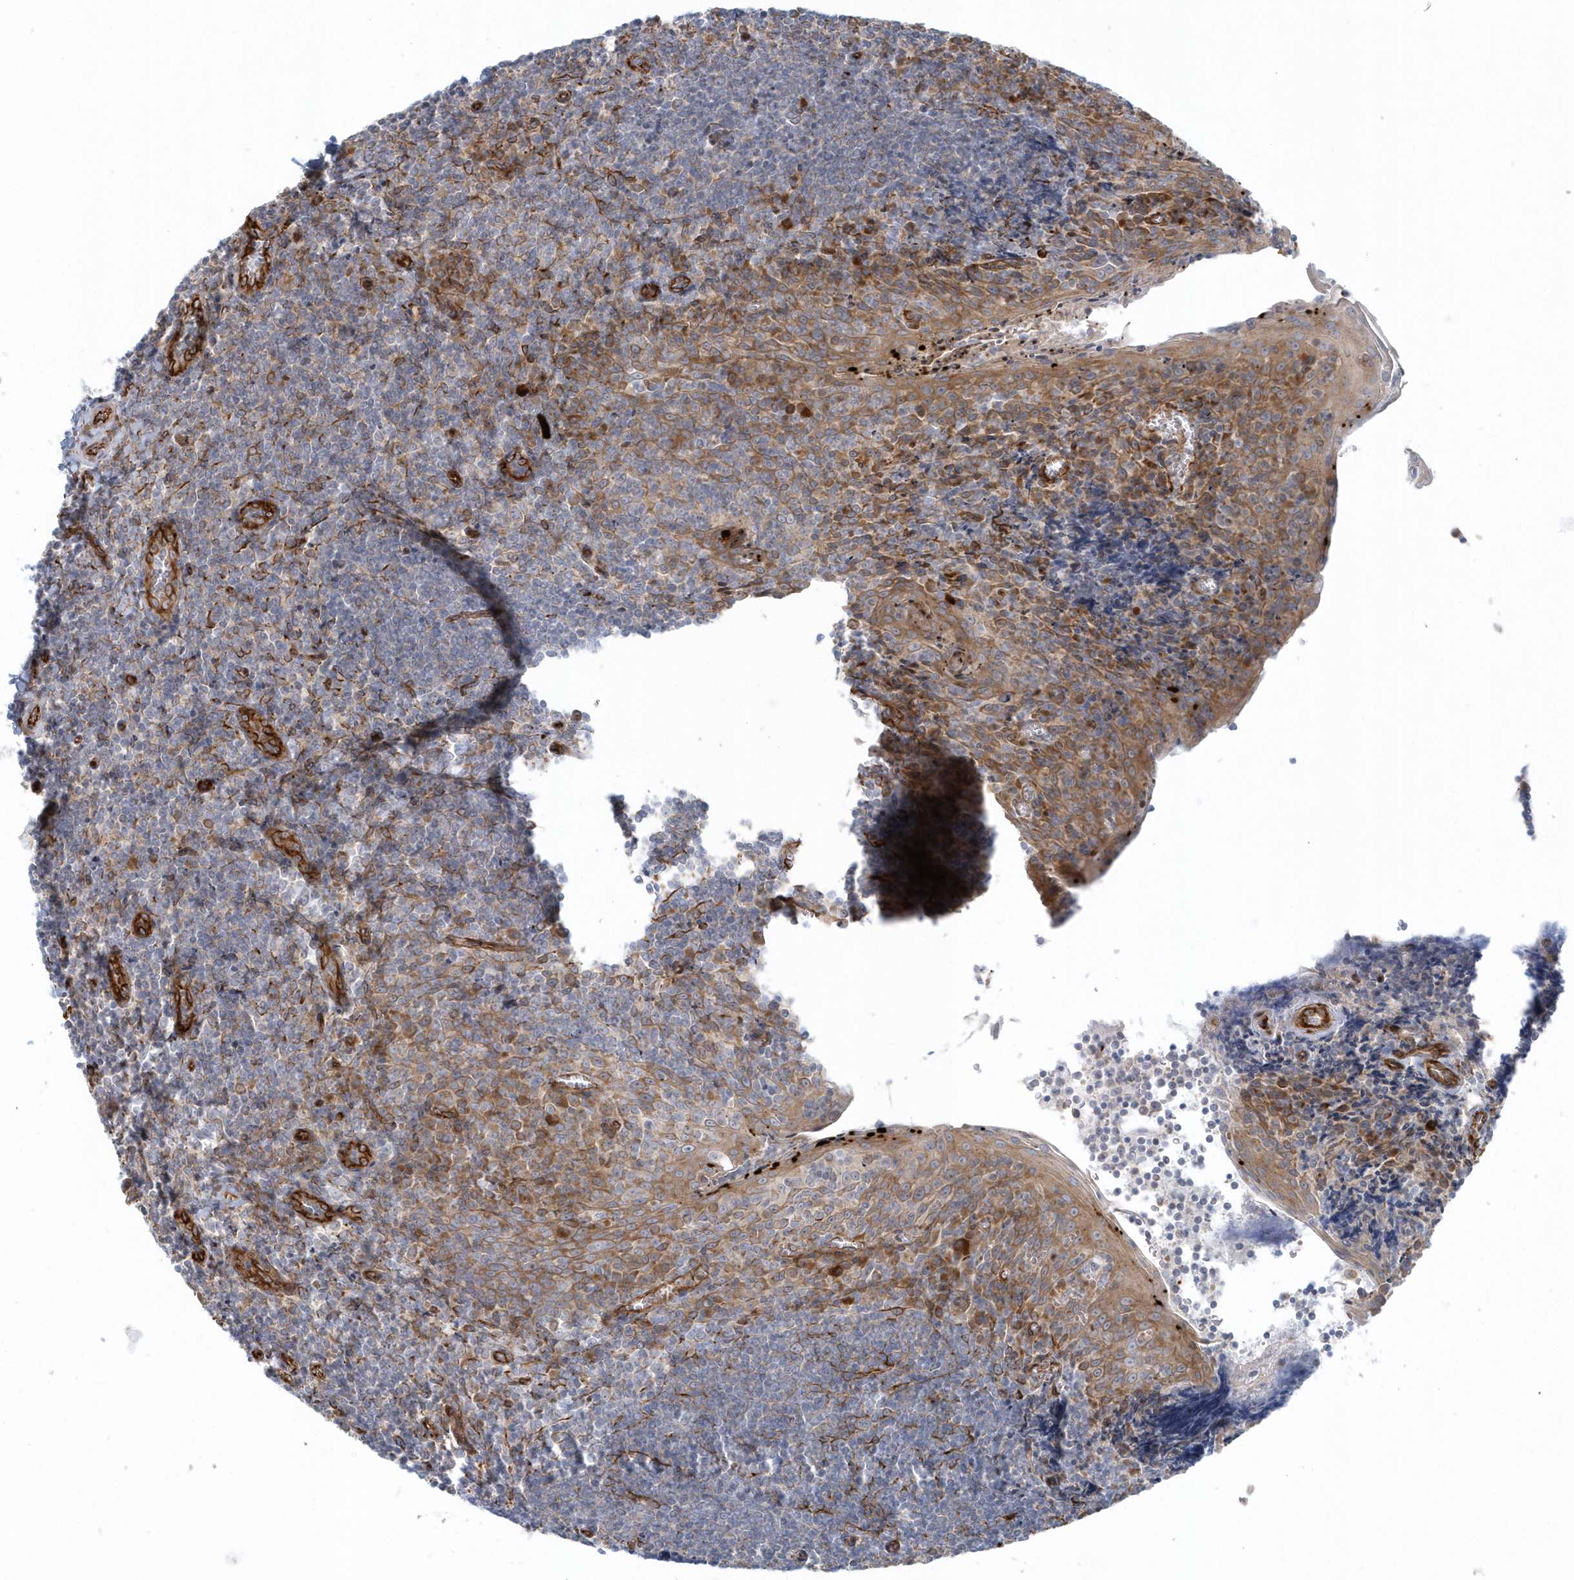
{"staining": {"intensity": "negative", "quantity": "none", "location": "none"}, "tissue": "tonsil", "cell_type": "Germinal center cells", "image_type": "normal", "snomed": [{"axis": "morphology", "description": "Normal tissue, NOS"}, {"axis": "topography", "description": "Tonsil"}], "caption": "Immunohistochemical staining of benign tonsil shows no significant expression in germinal center cells.", "gene": "GPR152", "patient": {"sex": "male", "age": 27}}